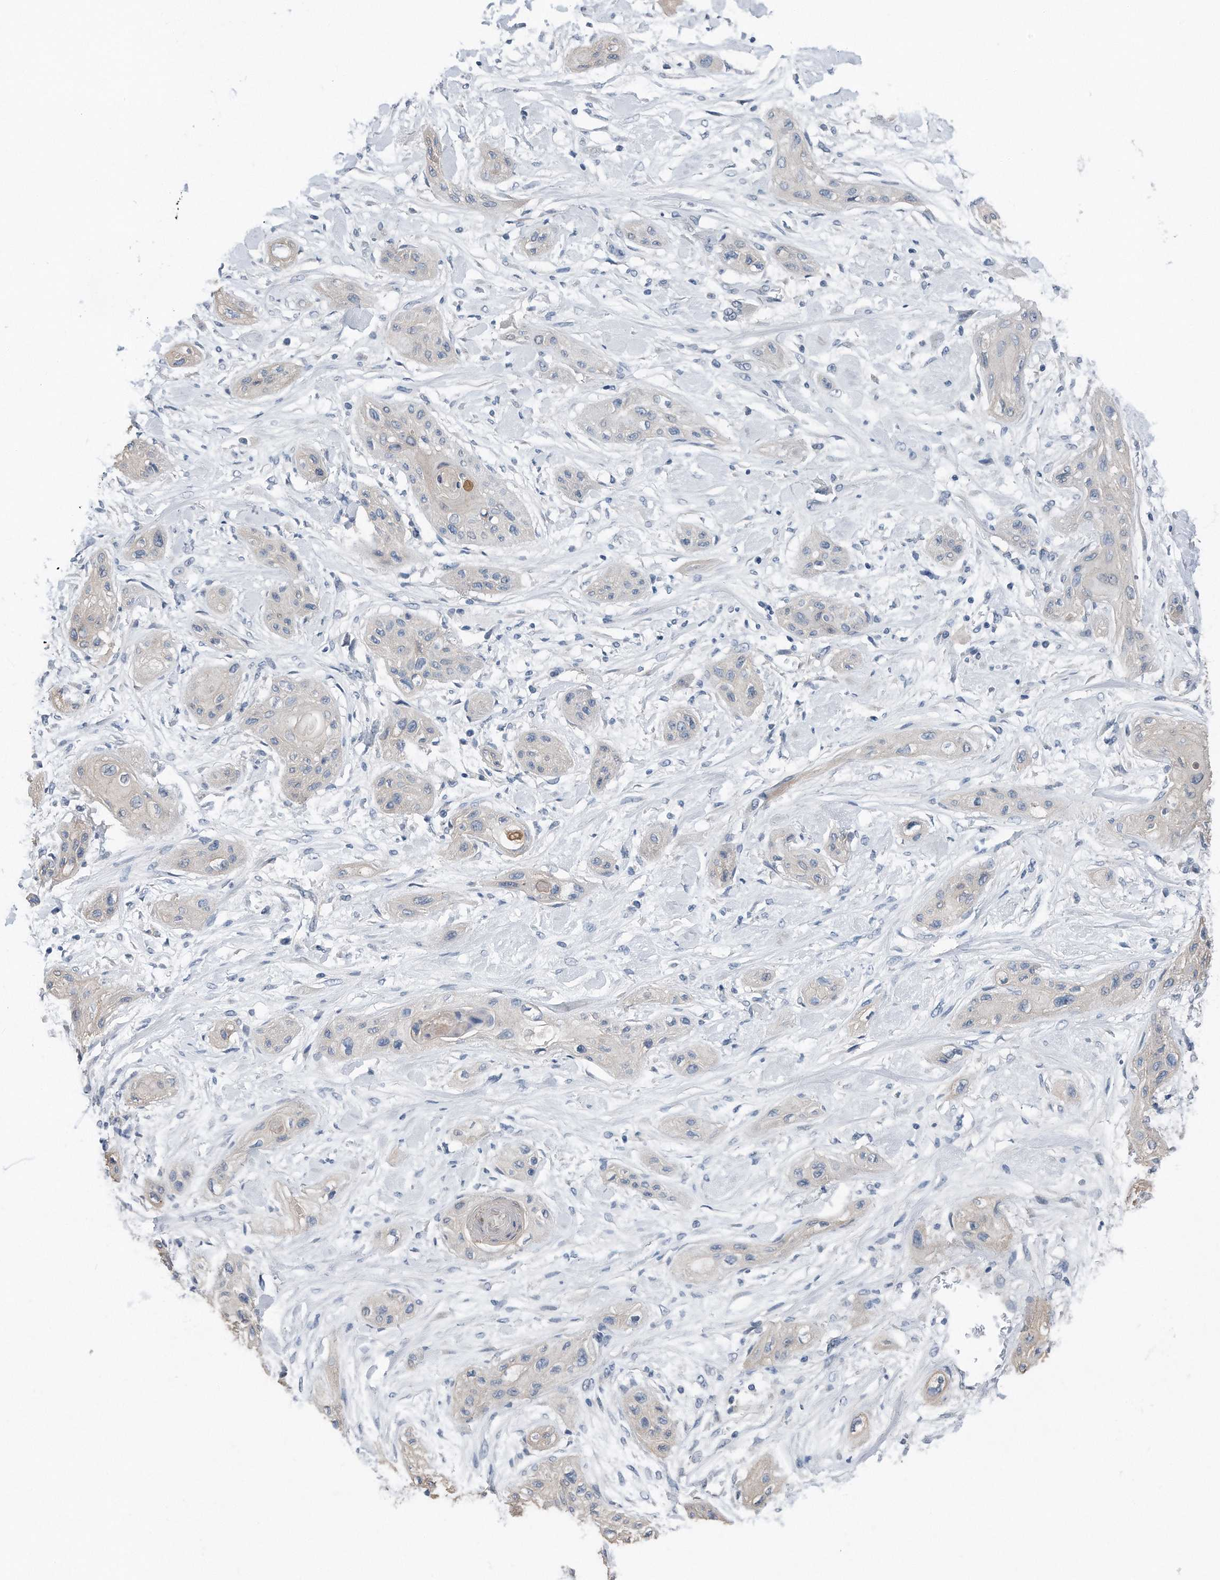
{"staining": {"intensity": "negative", "quantity": "none", "location": "none"}, "tissue": "lung cancer", "cell_type": "Tumor cells", "image_type": "cancer", "snomed": [{"axis": "morphology", "description": "Squamous cell carcinoma, NOS"}, {"axis": "topography", "description": "Lung"}], "caption": "High power microscopy histopathology image of an immunohistochemistry (IHC) histopathology image of lung squamous cell carcinoma, revealing no significant expression in tumor cells.", "gene": "YRDC", "patient": {"sex": "female", "age": 47}}